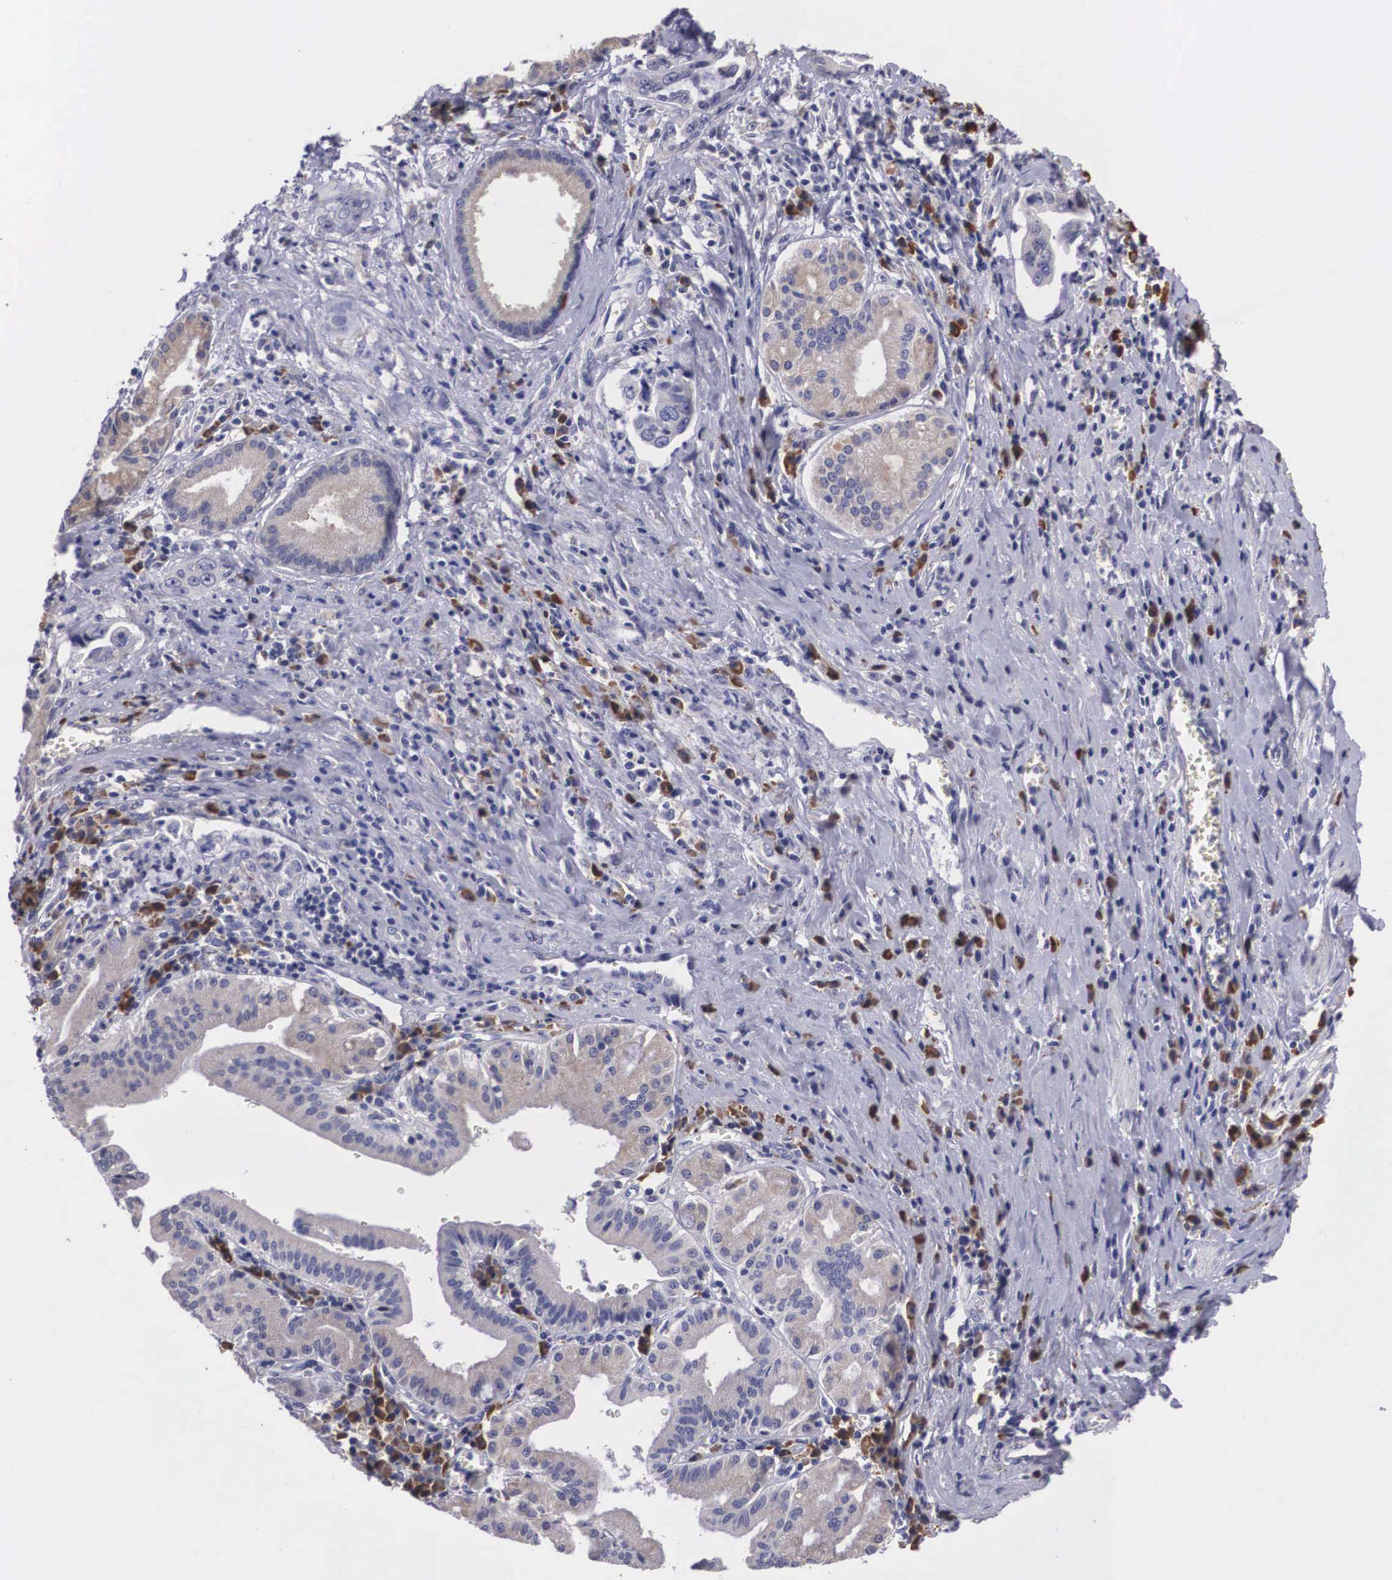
{"staining": {"intensity": "weak", "quantity": "25%-75%", "location": "cytoplasmic/membranous"}, "tissue": "pancreatic cancer", "cell_type": "Tumor cells", "image_type": "cancer", "snomed": [{"axis": "morphology", "description": "Adenocarcinoma, NOS"}, {"axis": "topography", "description": "Pancreas"}], "caption": "A high-resolution photomicrograph shows immunohistochemistry staining of pancreatic cancer, which reveals weak cytoplasmic/membranous positivity in approximately 25%-75% of tumor cells. The protein is stained brown, and the nuclei are stained in blue (DAB IHC with brightfield microscopy, high magnification).", "gene": "CRELD2", "patient": {"sex": "male", "age": 69}}